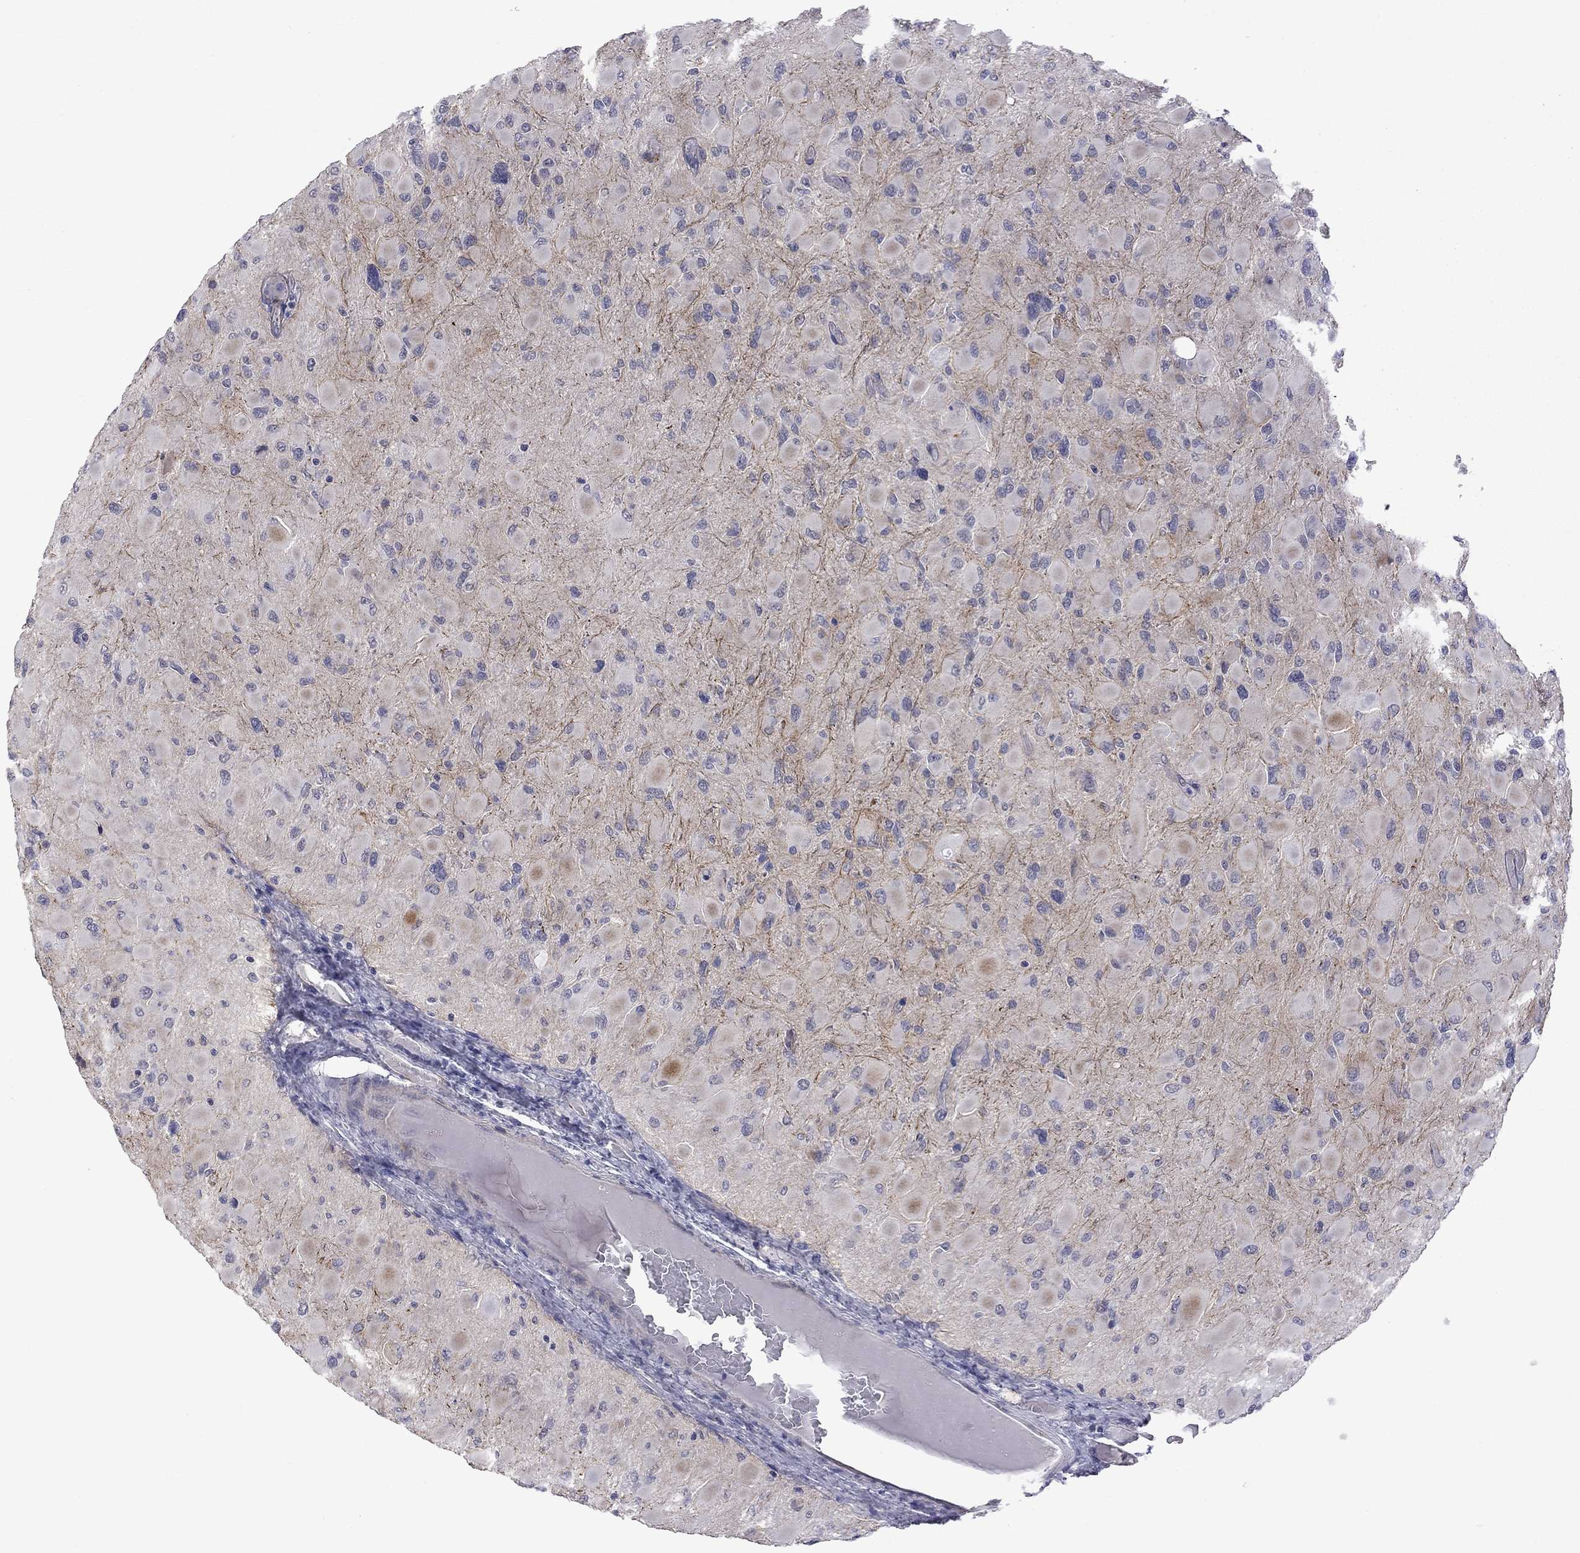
{"staining": {"intensity": "negative", "quantity": "none", "location": "none"}, "tissue": "glioma", "cell_type": "Tumor cells", "image_type": "cancer", "snomed": [{"axis": "morphology", "description": "Glioma, malignant, High grade"}, {"axis": "topography", "description": "Cerebral cortex"}], "caption": "The photomicrograph exhibits no staining of tumor cells in malignant glioma (high-grade).", "gene": "GSG1L", "patient": {"sex": "female", "age": 36}}